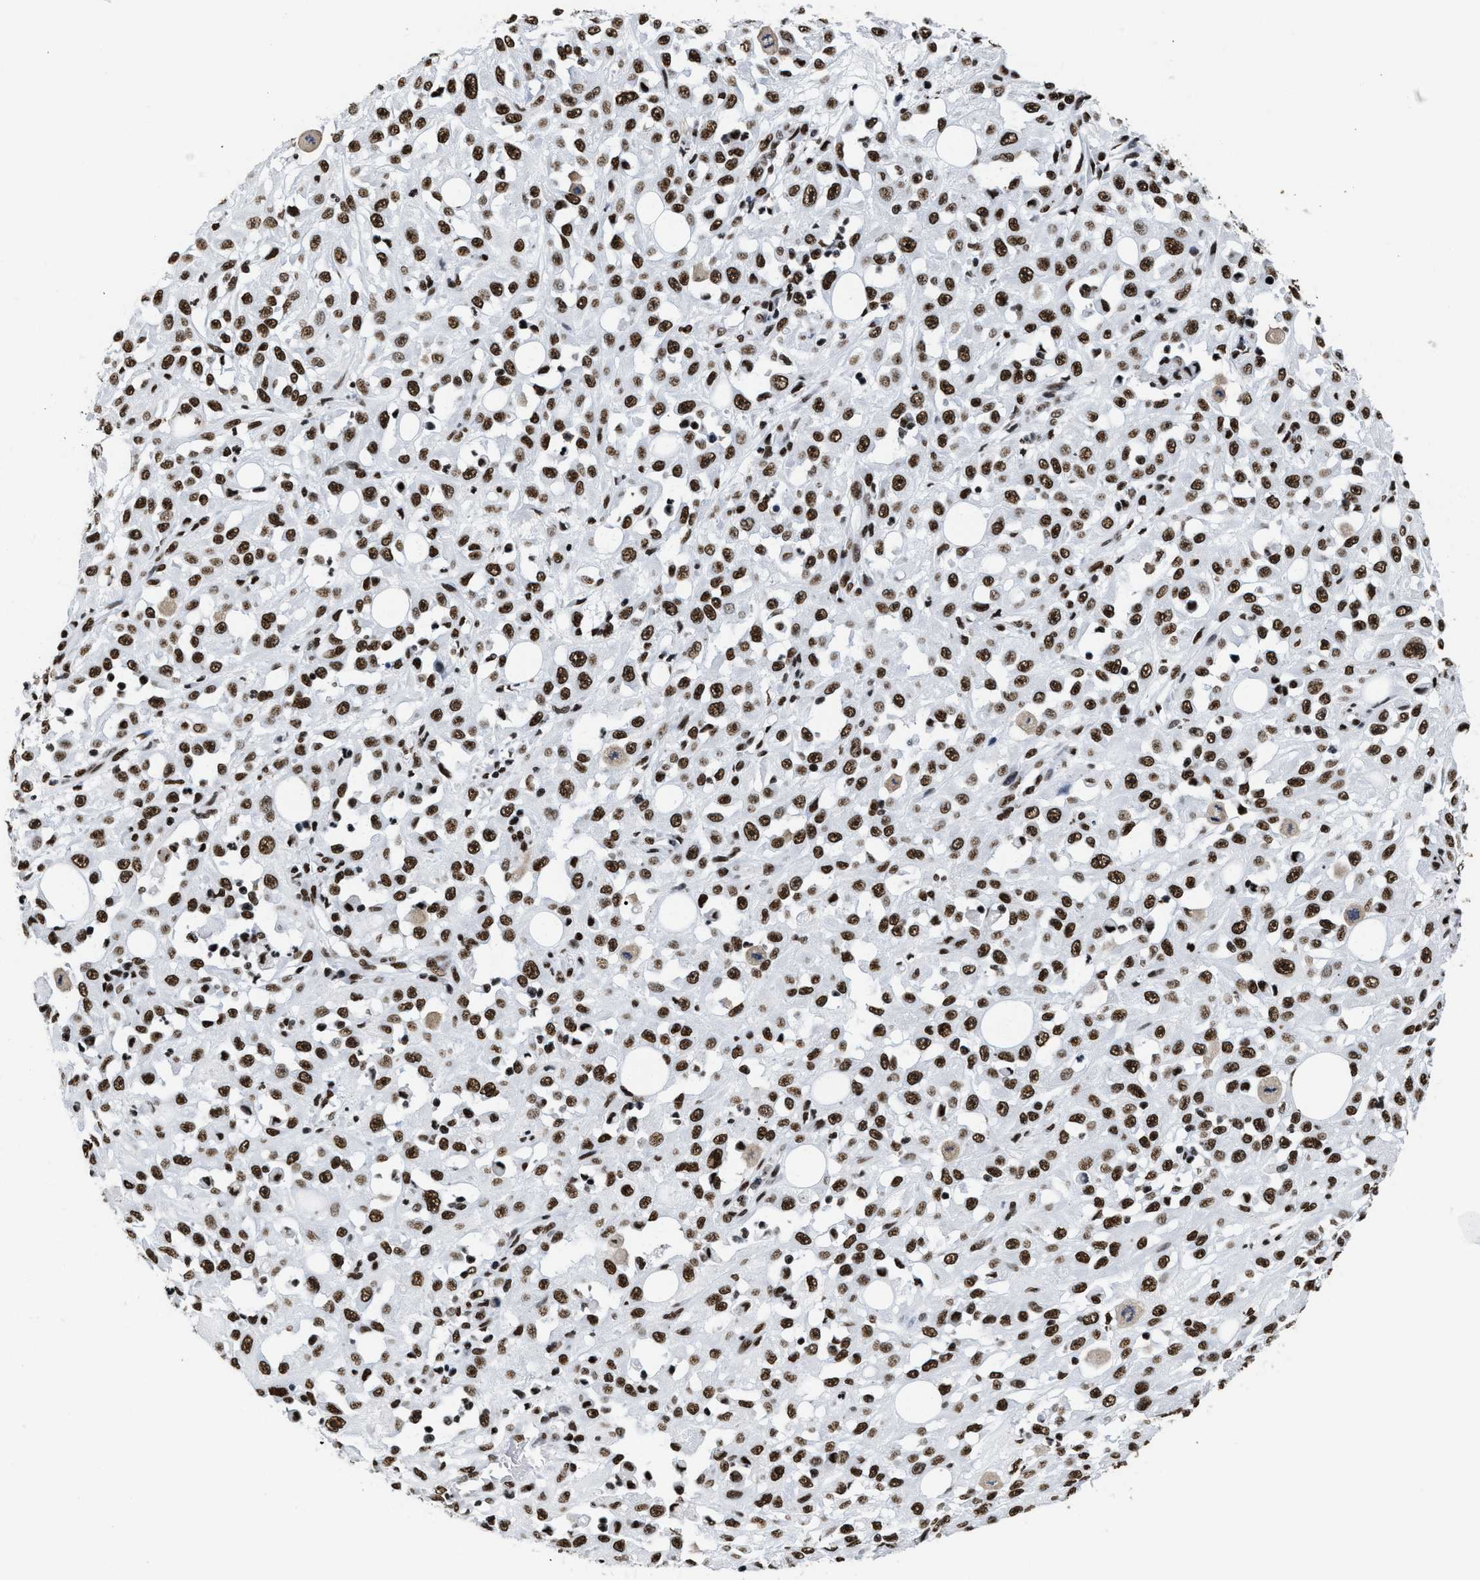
{"staining": {"intensity": "strong", "quantity": ">75%", "location": "nuclear"}, "tissue": "skin cancer", "cell_type": "Tumor cells", "image_type": "cancer", "snomed": [{"axis": "morphology", "description": "Squamous cell carcinoma, NOS"}, {"axis": "morphology", "description": "Squamous cell carcinoma, metastatic, NOS"}, {"axis": "topography", "description": "Skin"}, {"axis": "topography", "description": "Lymph node"}], "caption": "Immunohistochemistry photomicrograph of neoplastic tissue: human skin cancer (squamous cell carcinoma) stained using immunohistochemistry shows high levels of strong protein expression localized specifically in the nuclear of tumor cells, appearing as a nuclear brown color.", "gene": "SMARCC2", "patient": {"sex": "male", "age": 75}}